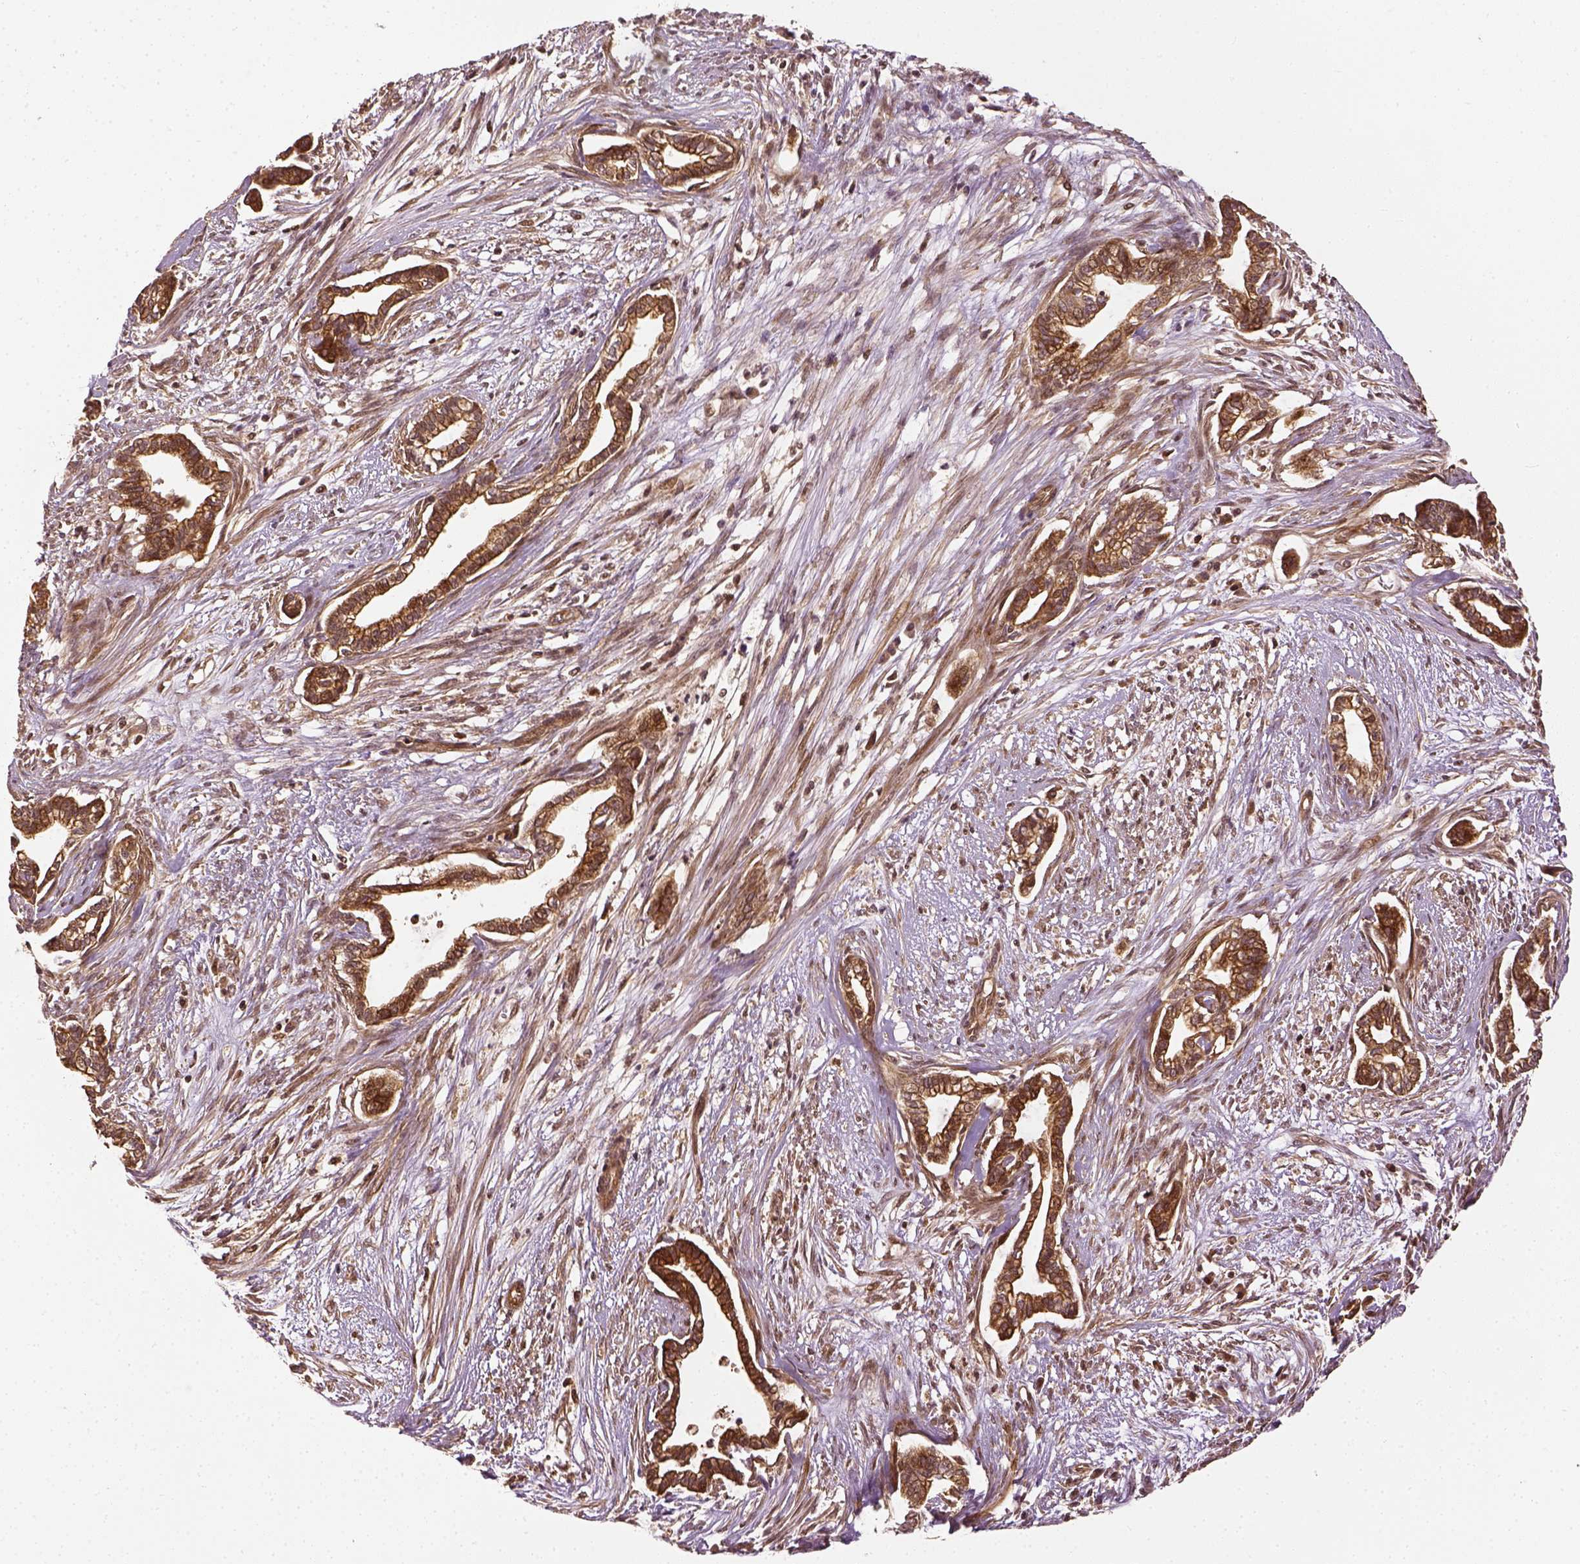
{"staining": {"intensity": "strong", "quantity": "25%-75%", "location": "cytoplasmic/membranous"}, "tissue": "cervical cancer", "cell_type": "Tumor cells", "image_type": "cancer", "snomed": [{"axis": "morphology", "description": "Adenocarcinoma, NOS"}, {"axis": "topography", "description": "Cervix"}], "caption": "Tumor cells exhibit high levels of strong cytoplasmic/membranous positivity in about 25%-75% of cells in human cervical cancer (adenocarcinoma). (brown staining indicates protein expression, while blue staining denotes nuclei).", "gene": "VEGFA", "patient": {"sex": "female", "age": 62}}